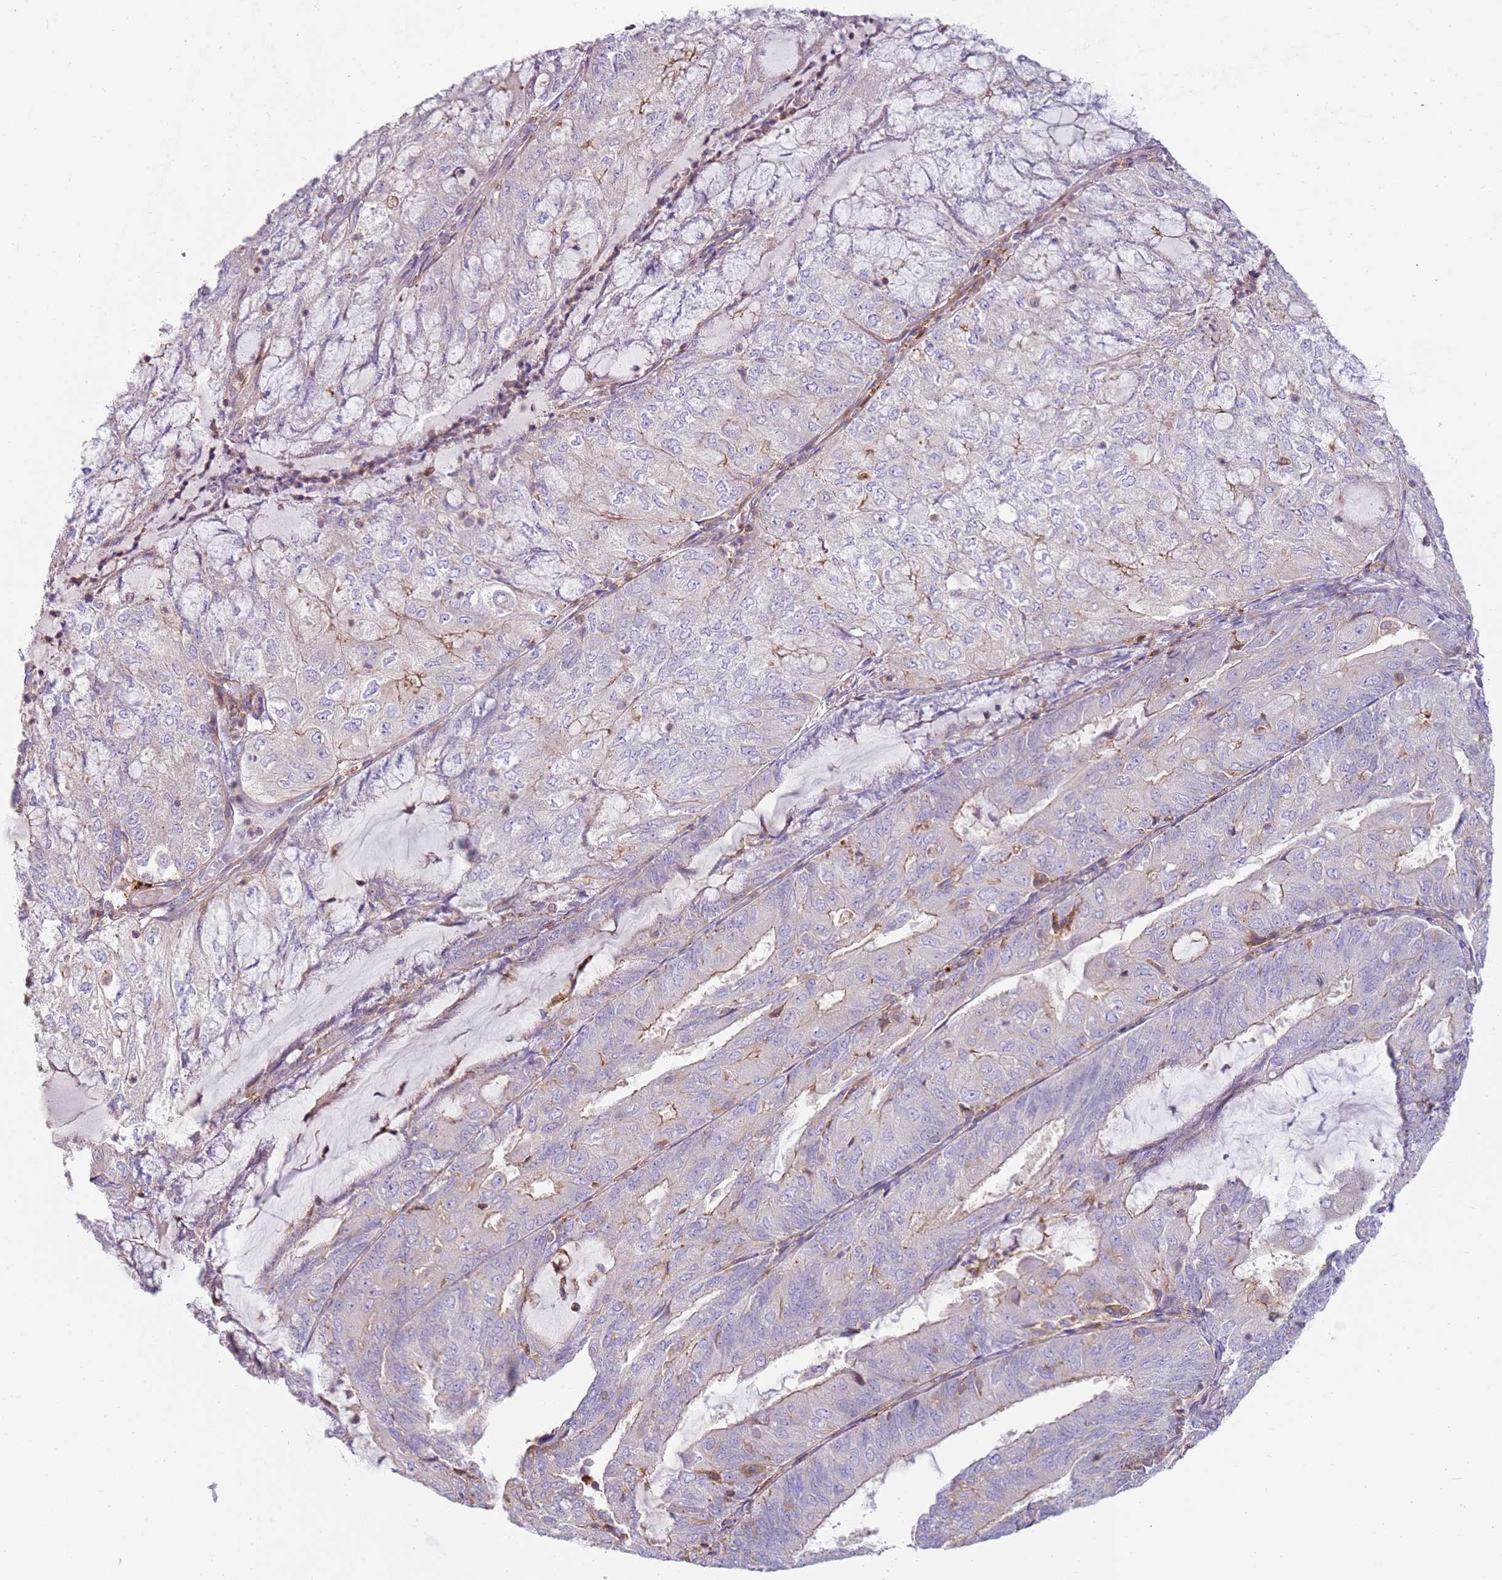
{"staining": {"intensity": "negative", "quantity": "none", "location": "none"}, "tissue": "endometrial cancer", "cell_type": "Tumor cells", "image_type": "cancer", "snomed": [{"axis": "morphology", "description": "Adenocarcinoma, NOS"}, {"axis": "topography", "description": "Endometrium"}], "caption": "Endometrial adenocarcinoma was stained to show a protein in brown. There is no significant expression in tumor cells.", "gene": "FPR1", "patient": {"sex": "female", "age": 81}}